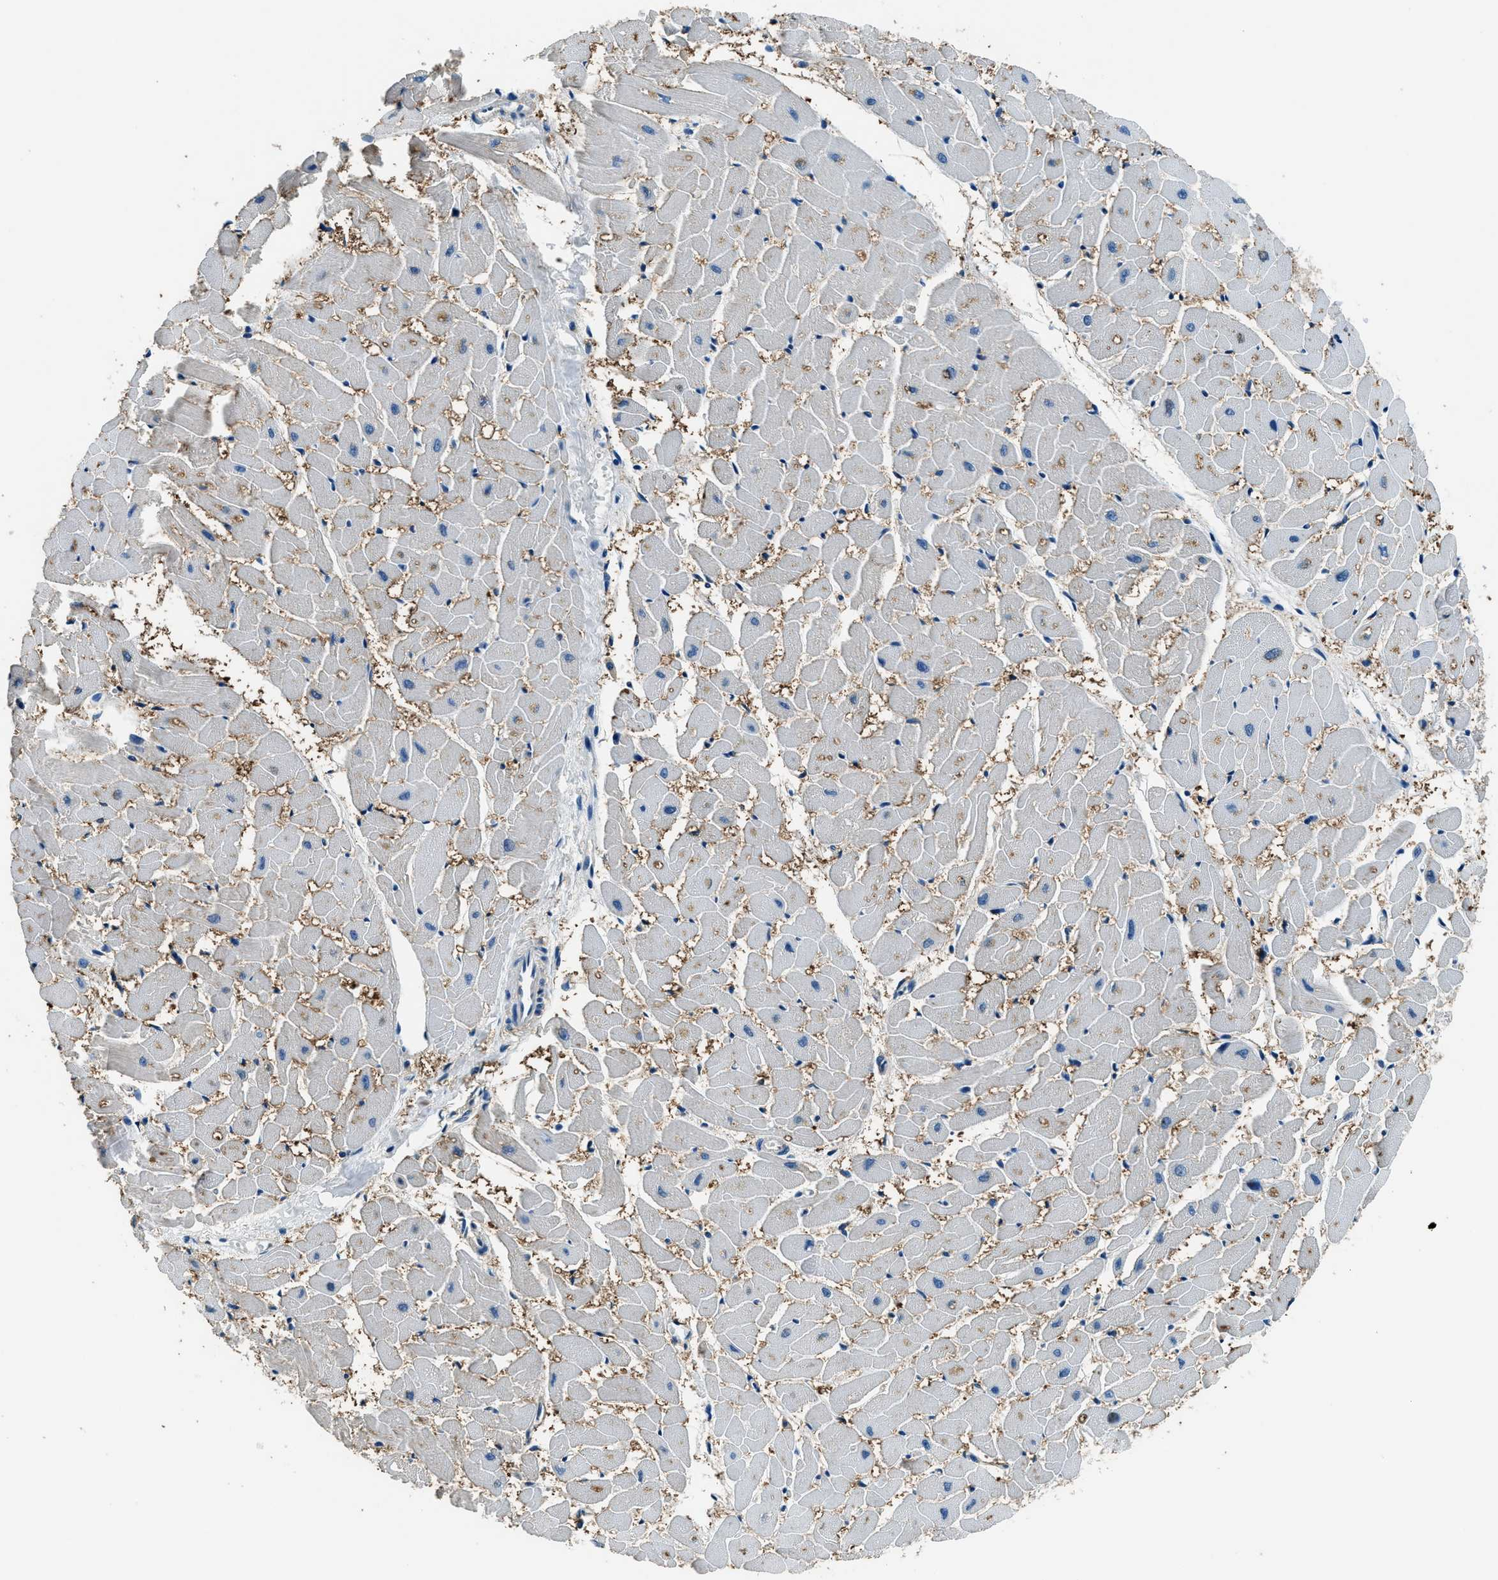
{"staining": {"intensity": "negative", "quantity": "none", "location": "none"}, "tissue": "heart muscle", "cell_type": "Cardiomyocytes", "image_type": "normal", "snomed": [{"axis": "morphology", "description": "Normal tissue, NOS"}, {"axis": "topography", "description": "Heart"}], "caption": "IHC of unremarkable heart muscle demonstrates no staining in cardiomyocytes.", "gene": "ARFGAP2", "patient": {"sex": "female", "age": 19}}